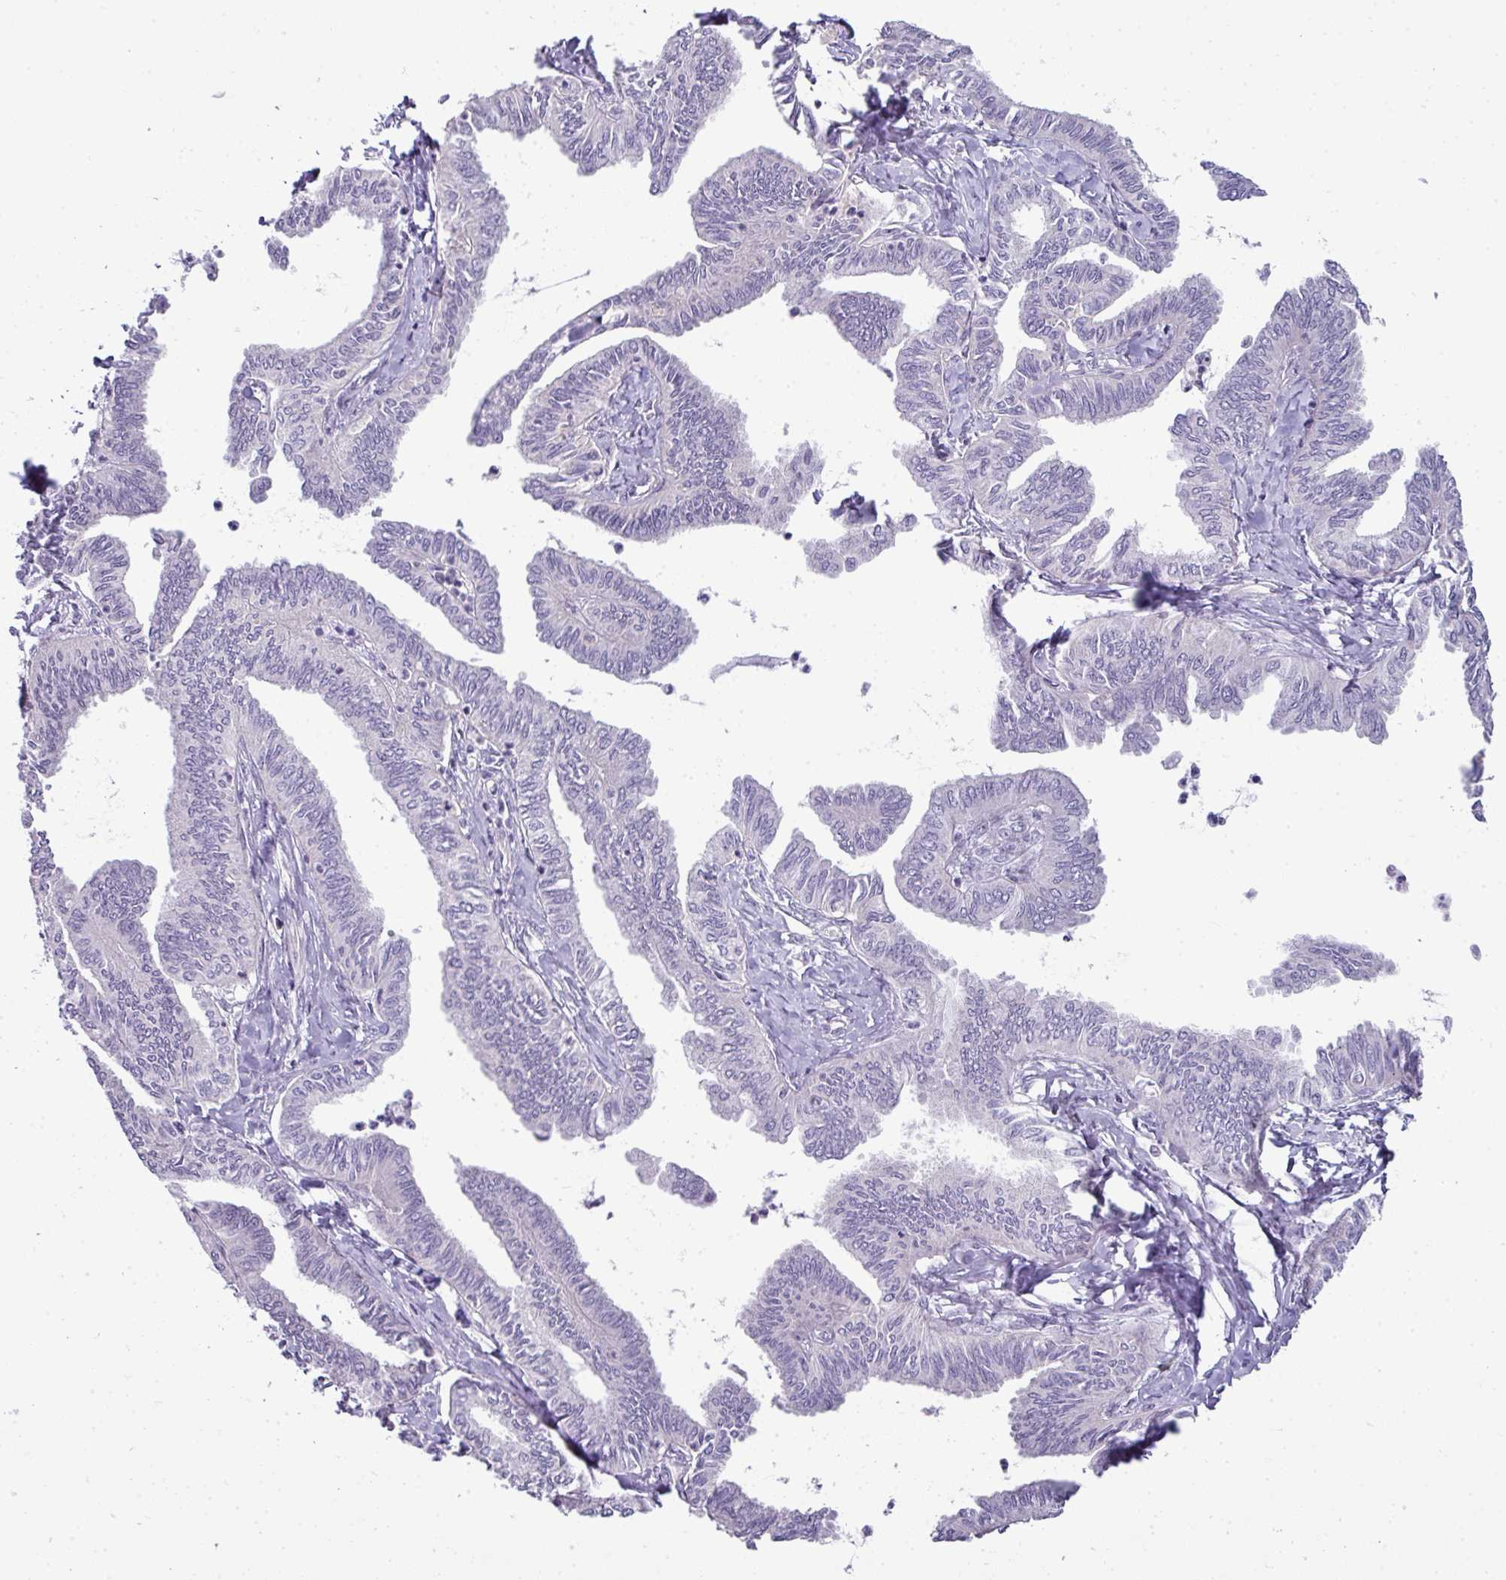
{"staining": {"intensity": "negative", "quantity": "none", "location": "none"}, "tissue": "ovarian cancer", "cell_type": "Tumor cells", "image_type": "cancer", "snomed": [{"axis": "morphology", "description": "Carcinoma, endometroid"}, {"axis": "topography", "description": "Ovary"}], "caption": "High magnification brightfield microscopy of ovarian endometroid carcinoma stained with DAB (brown) and counterstained with hematoxylin (blue): tumor cells show no significant positivity. Brightfield microscopy of immunohistochemistry stained with DAB (3,3'-diaminobenzidine) (brown) and hematoxylin (blue), captured at high magnification.", "gene": "STAT5A", "patient": {"sex": "female", "age": 70}}